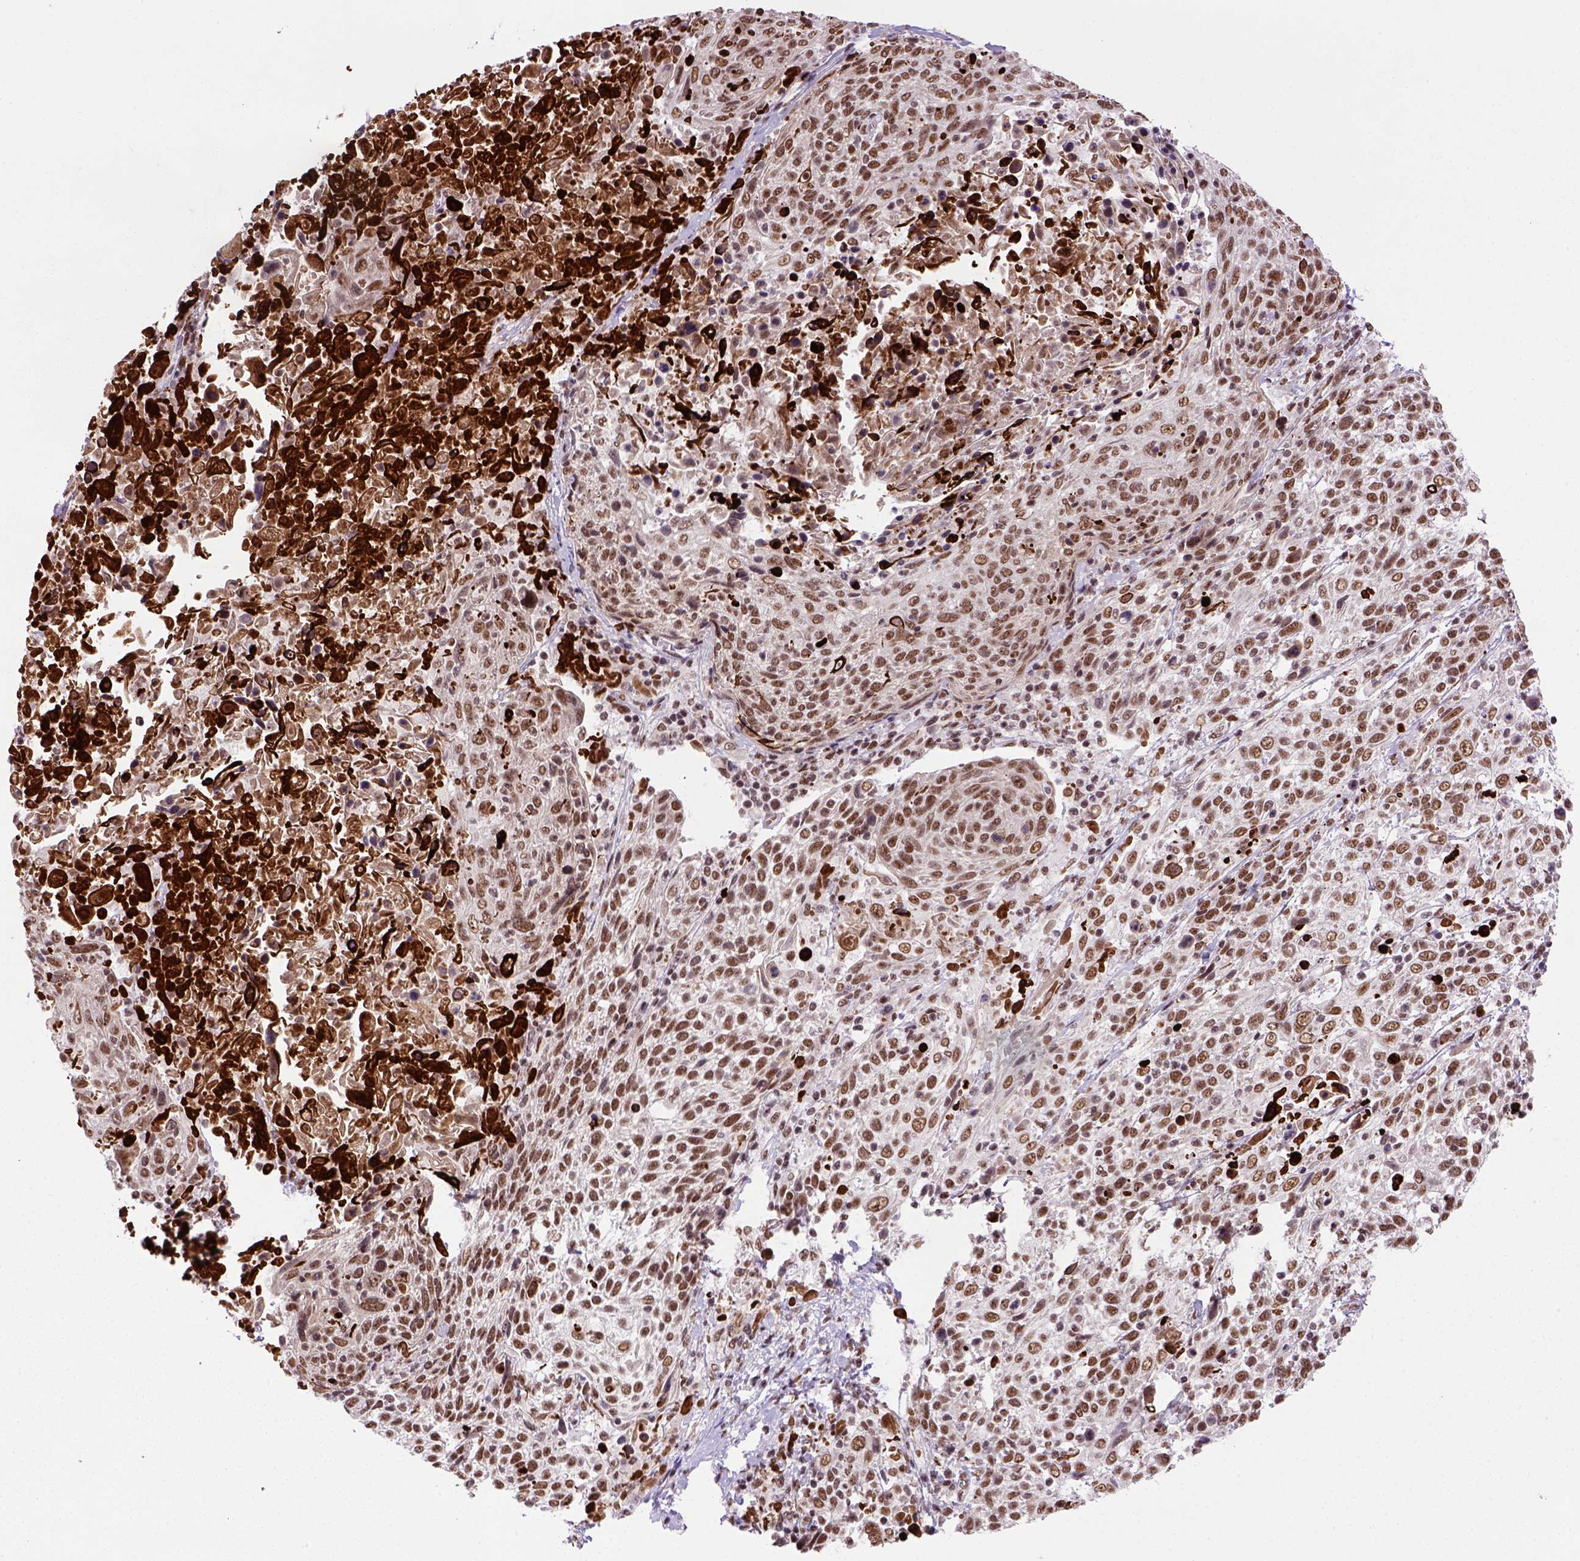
{"staining": {"intensity": "moderate", "quantity": ">75%", "location": "nuclear"}, "tissue": "cervical cancer", "cell_type": "Tumor cells", "image_type": "cancer", "snomed": [{"axis": "morphology", "description": "Squamous cell carcinoma, NOS"}, {"axis": "topography", "description": "Cervix"}], "caption": "Immunohistochemistry micrograph of human cervical squamous cell carcinoma stained for a protein (brown), which reveals medium levels of moderate nuclear staining in about >75% of tumor cells.", "gene": "NSMCE2", "patient": {"sex": "female", "age": 61}}